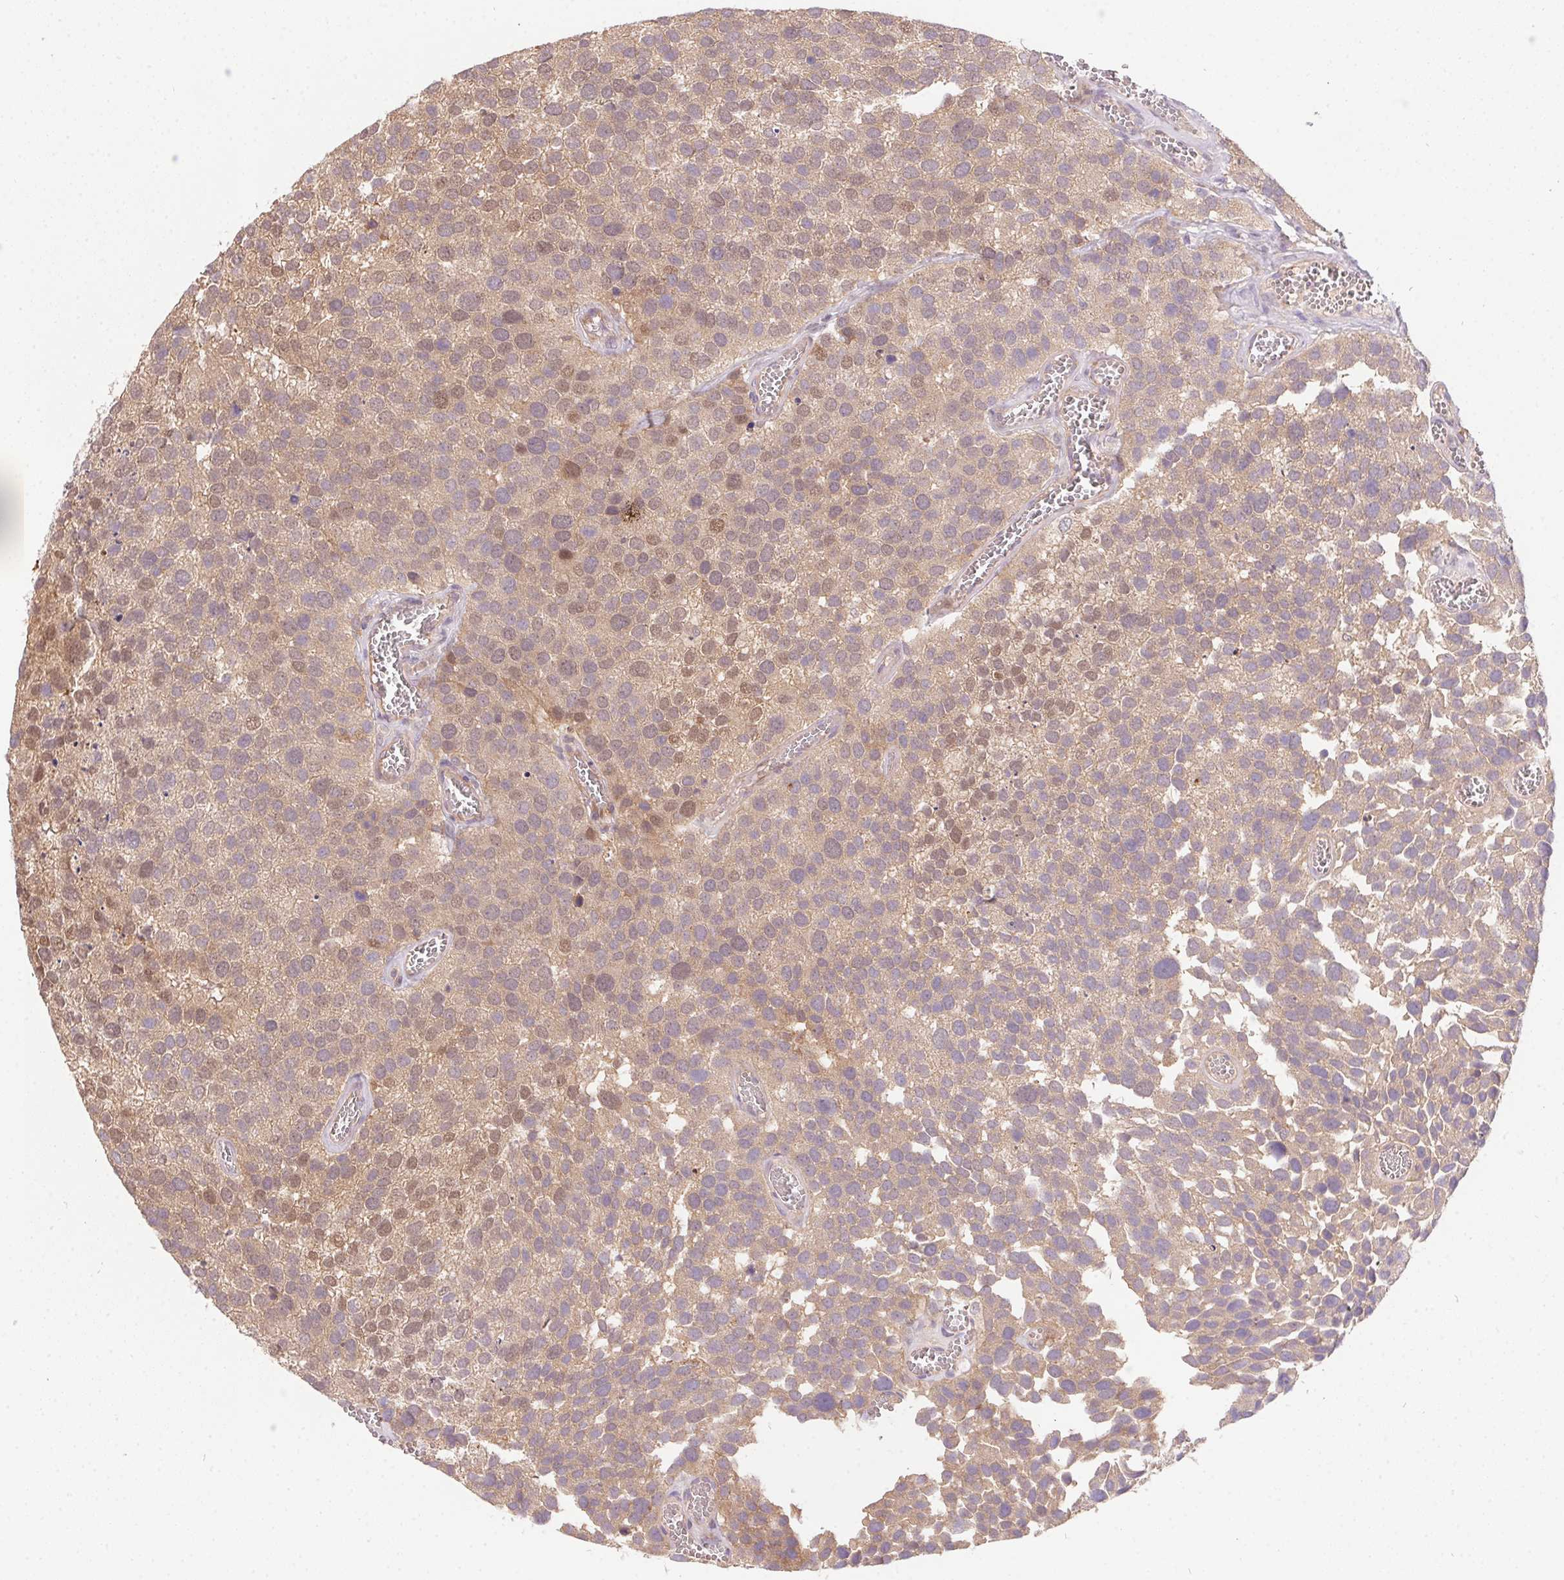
{"staining": {"intensity": "moderate", "quantity": "<25%", "location": "cytoplasmic/membranous,nuclear"}, "tissue": "urothelial cancer", "cell_type": "Tumor cells", "image_type": "cancer", "snomed": [{"axis": "morphology", "description": "Urothelial carcinoma, Low grade"}, {"axis": "topography", "description": "Urinary bladder"}], "caption": "There is low levels of moderate cytoplasmic/membranous and nuclear staining in tumor cells of low-grade urothelial carcinoma, as demonstrated by immunohistochemical staining (brown color).", "gene": "NUDT16", "patient": {"sex": "female", "age": 69}}